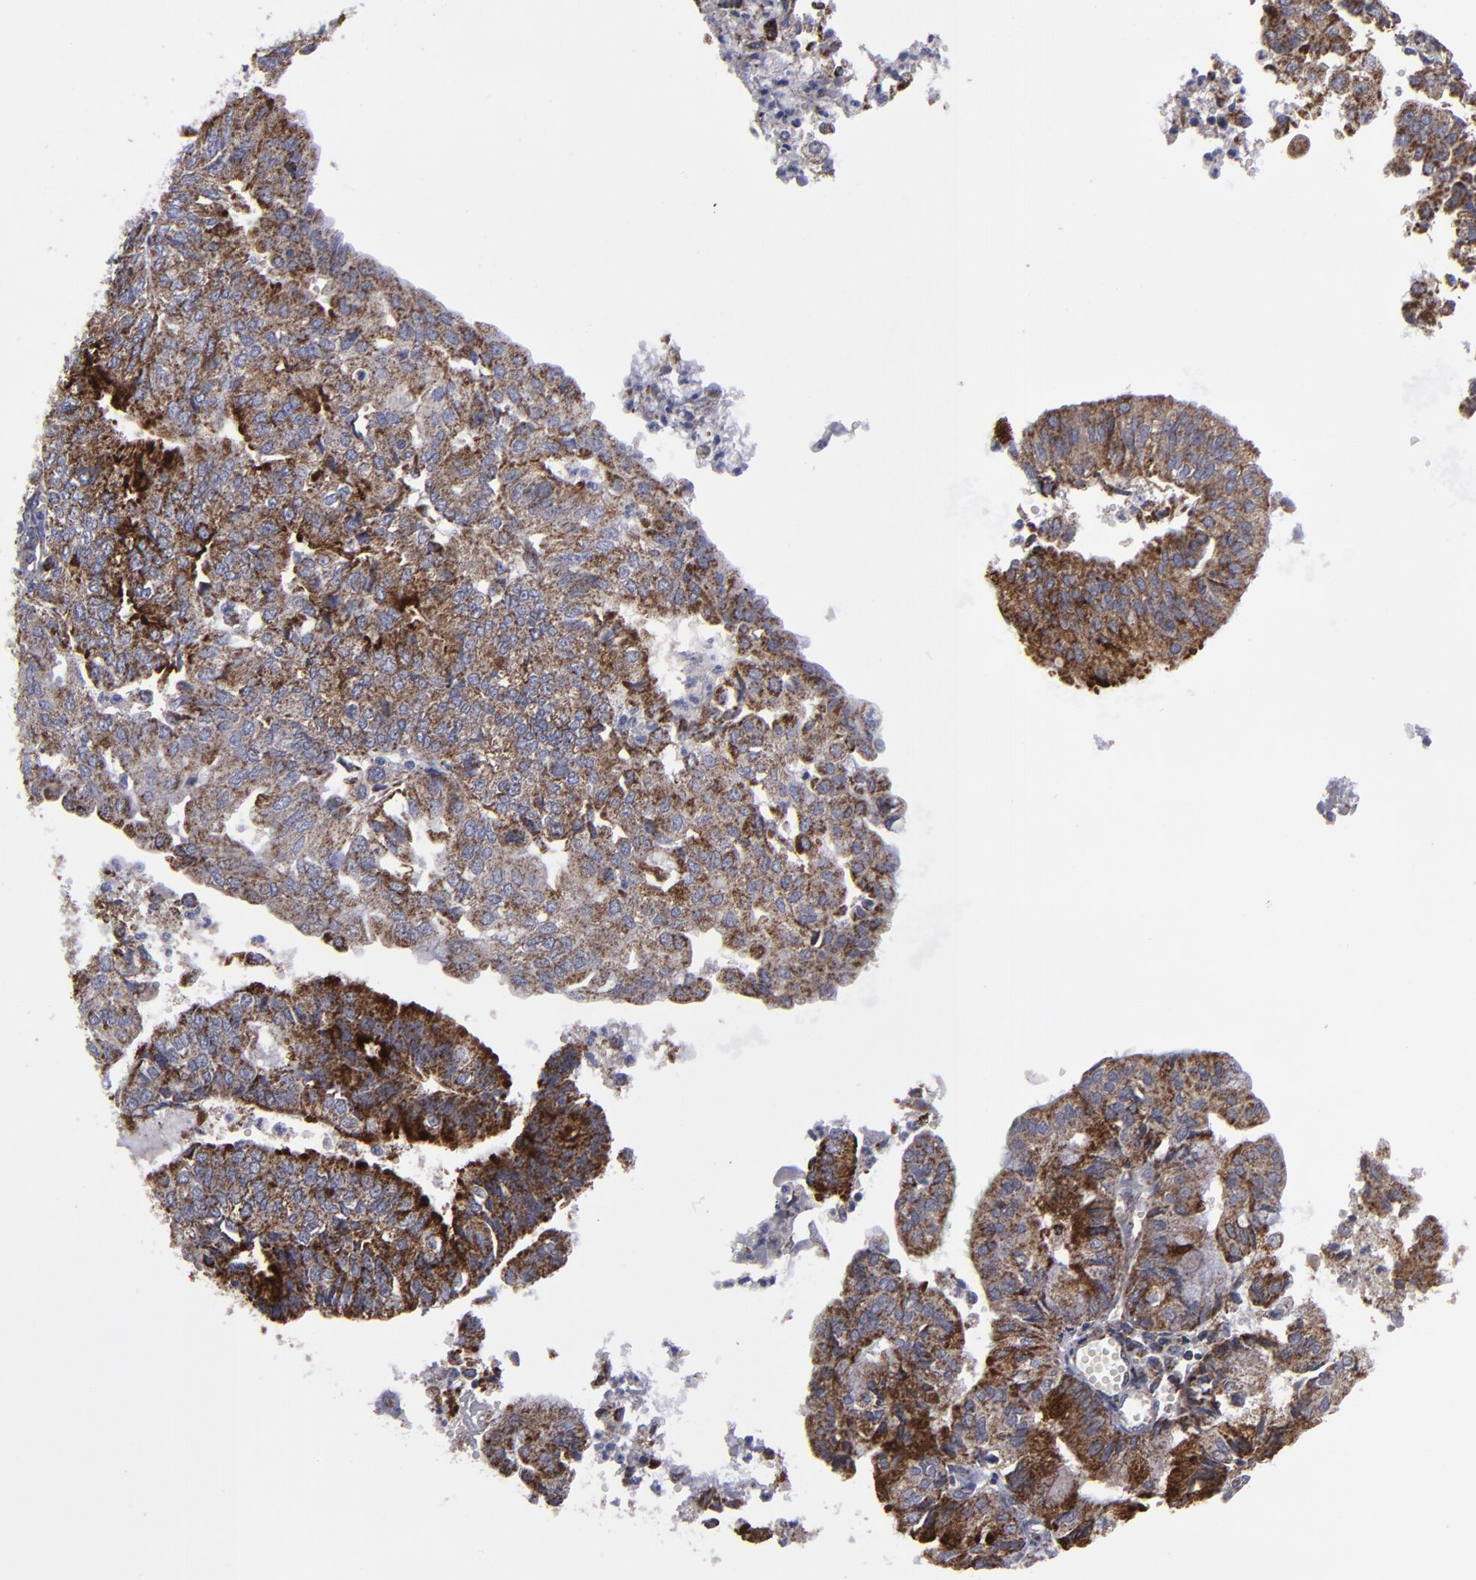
{"staining": {"intensity": "strong", "quantity": ">75%", "location": "cytoplasmic/membranous"}, "tissue": "endometrial cancer", "cell_type": "Tumor cells", "image_type": "cancer", "snomed": [{"axis": "morphology", "description": "Adenocarcinoma, NOS"}, {"axis": "topography", "description": "Endometrium"}], "caption": "The micrograph exhibits staining of endometrial cancer, revealing strong cytoplasmic/membranous protein expression (brown color) within tumor cells. The staining was performed using DAB (3,3'-diaminobenzidine), with brown indicating positive protein expression. Nuclei are stained blue with hematoxylin.", "gene": "MYOM2", "patient": {"sex": "female", "age": 59}}